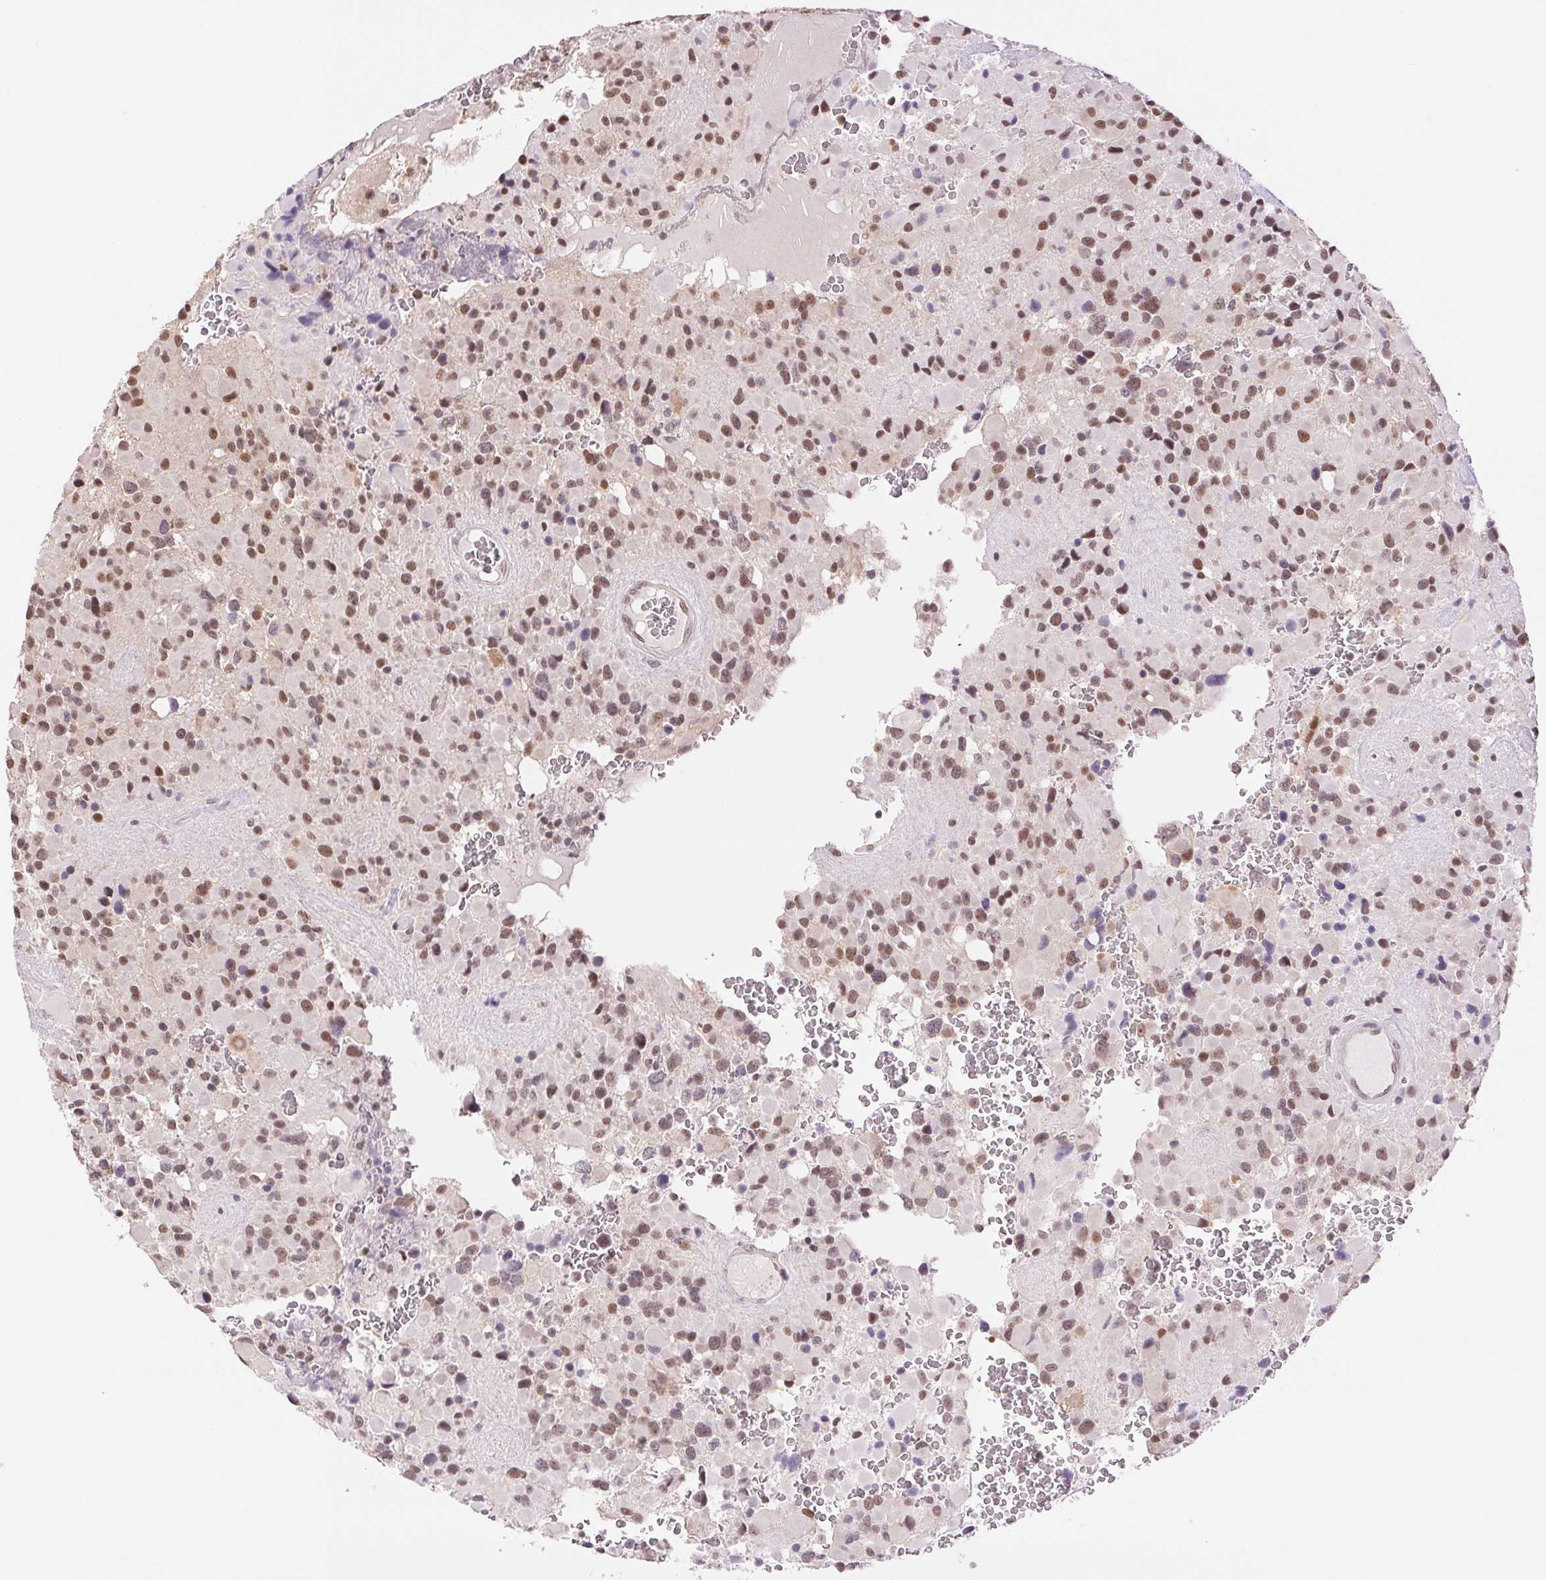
{"staining": {"intensity": "moderate", "quantity": ">75%", "location": "nuclear"}, "tissue": "glioma", "cell_type": "Tumor cells", "image_type": "cancer", "snomed": [{"axis": "morphology", "description": "Glioma, malignant, High grade"}, {"axis": "topography", "description": "Brain"}], "caption": "This image demonstrates immunohistochemistry (IHC) staining of human malignant glioma (high-grade), with medium moderate nuclear positivity in approximately >75% of tumor cells.", "gene": "RPRD1B", "patient": {"sex": "female", "age": 40}}